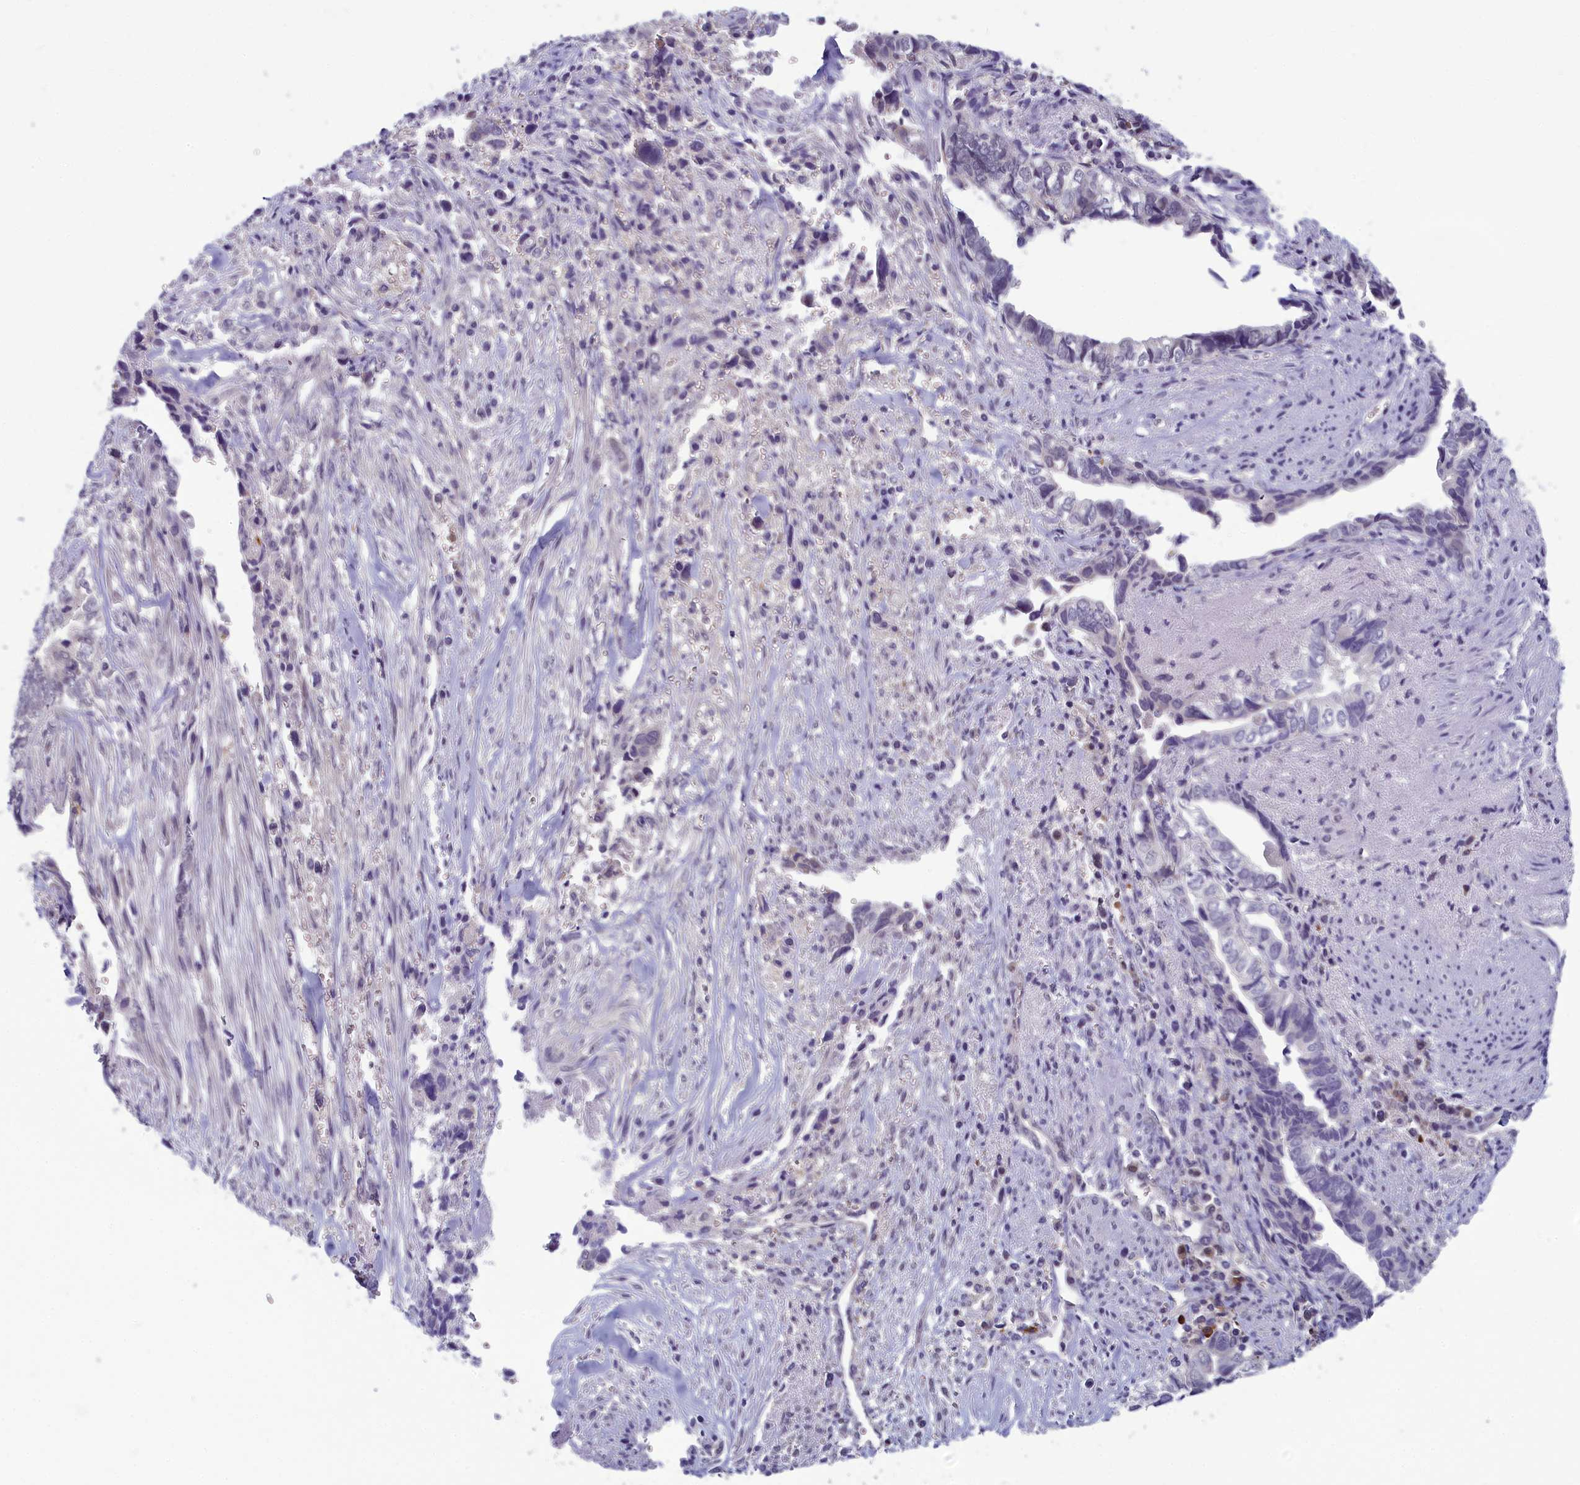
{"staining": {"intensity": "negative", "quantity": "none", "location": "none"}, "tissue": "liver cancer", "cell_type": "Tumor cells", "image_type": "cancer", "snomed": [{"axis": "morphology", "description": "Cholangiocarcinoma"}, {"axis": "topography", "description": "Liver"}], "caption": "Immunohistochemistry (IHC) of cholangiocarcinoma (liver) exhibits no staining in tumor cells.", "gene": "MRI1", "patient": {"sex": "female", "age": 79}}